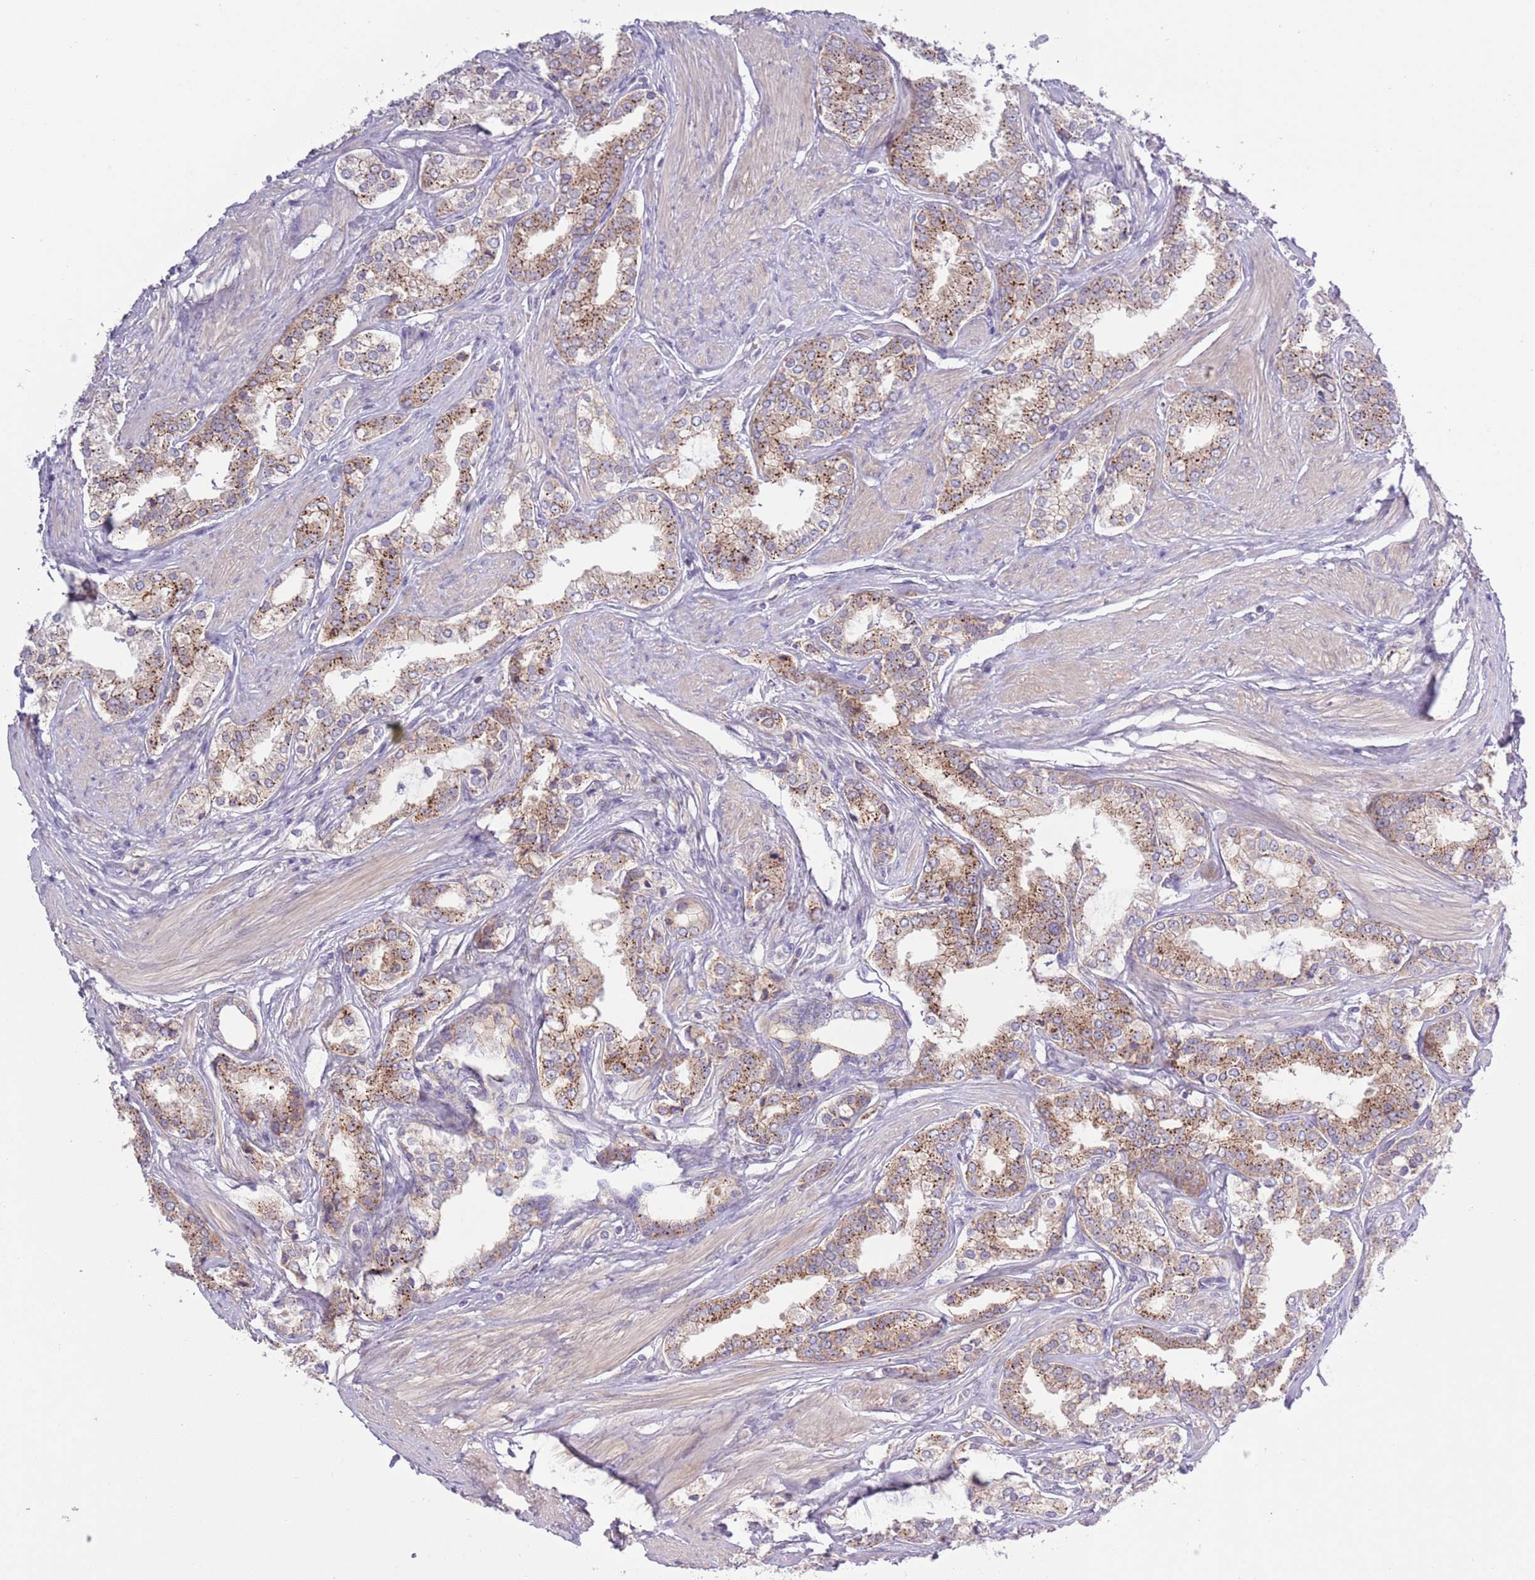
{"staining": {"intensity": "moderate", "quantity": ">75%", "location": "cytoplasmic/membranous"}, "tissue": "prostate cancer", "cell_type": "Tumor cells", "image_type": "cancer", "snomed": [{"axis": "morphology", "description": "Adenocarcinoma, High grade"}, {"axis": "topography", "description": "Prostate"}], "caption": "Human prostate adenocarcinoma (high-grade) stained with a brown dye shows moderate cytoplasmic/membranous positive positivity in about >75% of tumor cells.", "gene": "SHROOM3", "patient": {"sex": "male", "age": 71}}